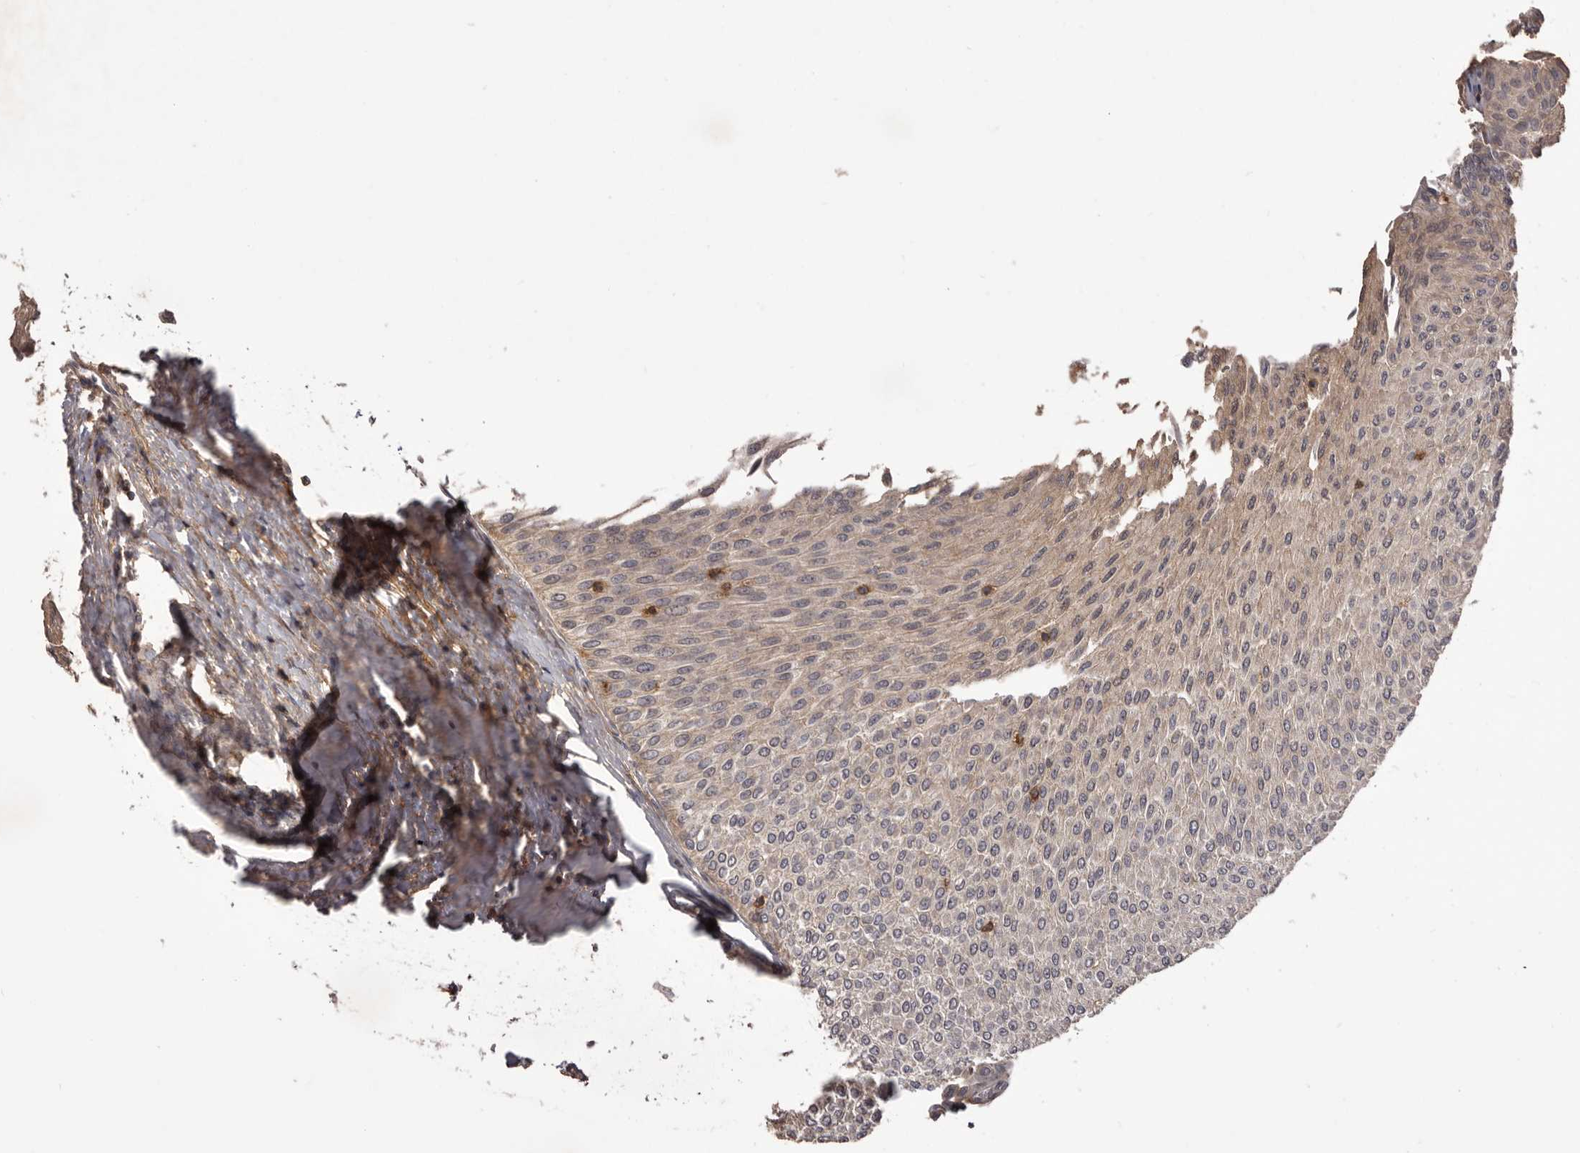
{"staining": {"intensity": "weak", "quantity": "<25%", "location": "cytoplasmic/membranous"}, "tissue": "urothelial cancer", "cell_type": "Tumor cells", "image_type": "cancer", "snomed": [{"axis": "morphology", "description": "Urothelial carcinoma, Low grade"}, {"axis": "topography", "description": "Urinary bladder"}], "caption": "The image exhibits no significant positivity in tumor cells of urothelial cancer.", "gene": "GLIPR2", "patient": {"sex": "male", "age": 78}}